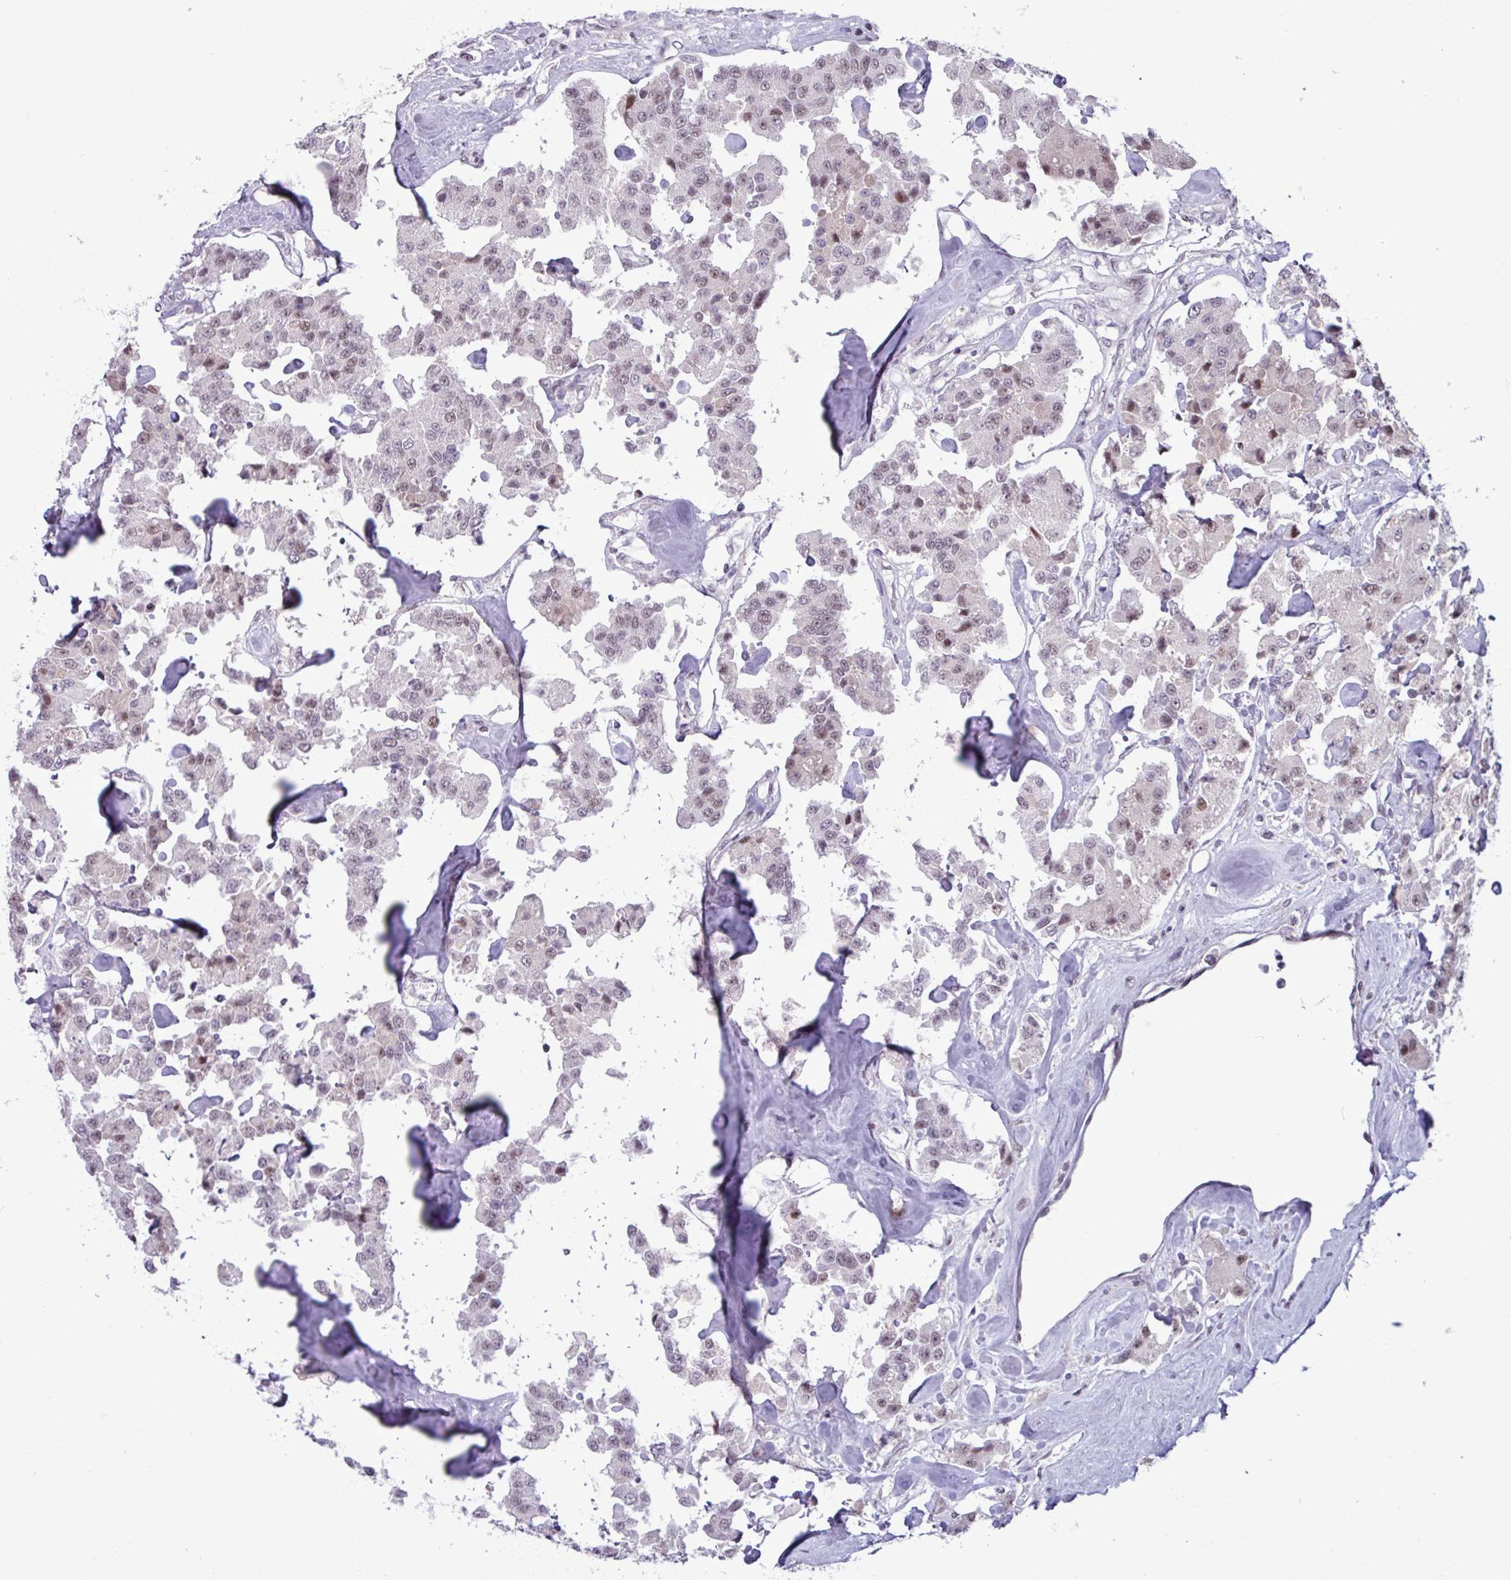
{"staining": {"intensity": "weak", "quantity": "25%-75%", "location": "nuclear"}, "tissue": "carcinoid", "cell_type": "Tumor cells", "image_type": "cancer", "snomed": [{"axis": "morphology", "description": "Carcinoid, malignant, NOS"}, {"axis": "topography", "description": "Pancreas"}], "caption": "There is low levels of weak nuclear expression in tumor cells of carcinoid (malignant), as demonstrated by immunohistochemical staining (brown color).", "gene": "NOTCH2", "patient": {"sex": "male", "age": 41}}